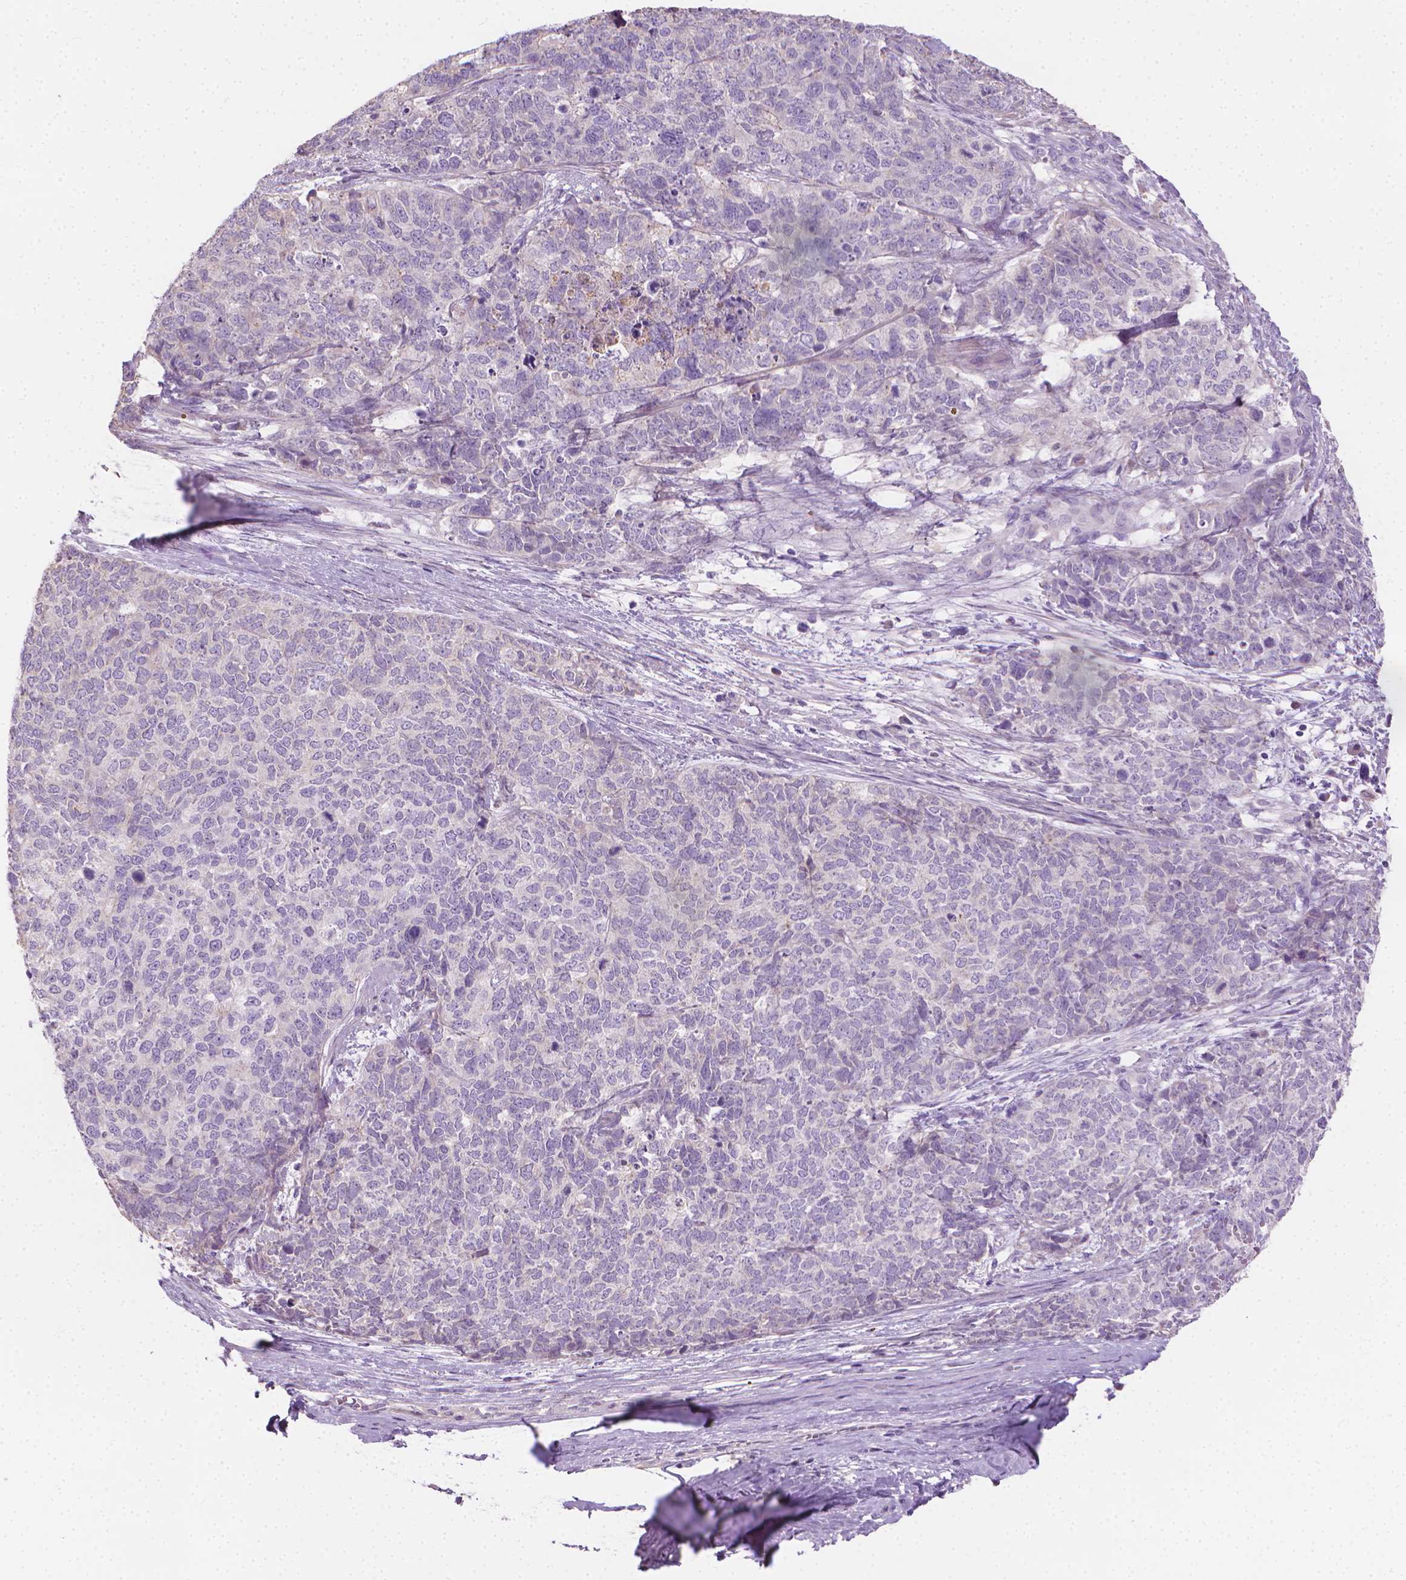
{"staining": {"intensity": "negative", "quantity": "none", "location": "none"}, "tissue": "cervical cancer", "cell_type": "Tumor cells", "image_type": "cancer", "snomed": [{"axis": "morphology", "description": "Squamous cell carcinoma, NOS"}, {"axis": "topography", "description": "Cervix"}], "caption": "An immunohistochemistry image of cervical cancer is shown. There is no staining in tumor cells of cervical cancer.", "gene": "CABCOCO1", "patient": {"sex": "female", "age": 63}}